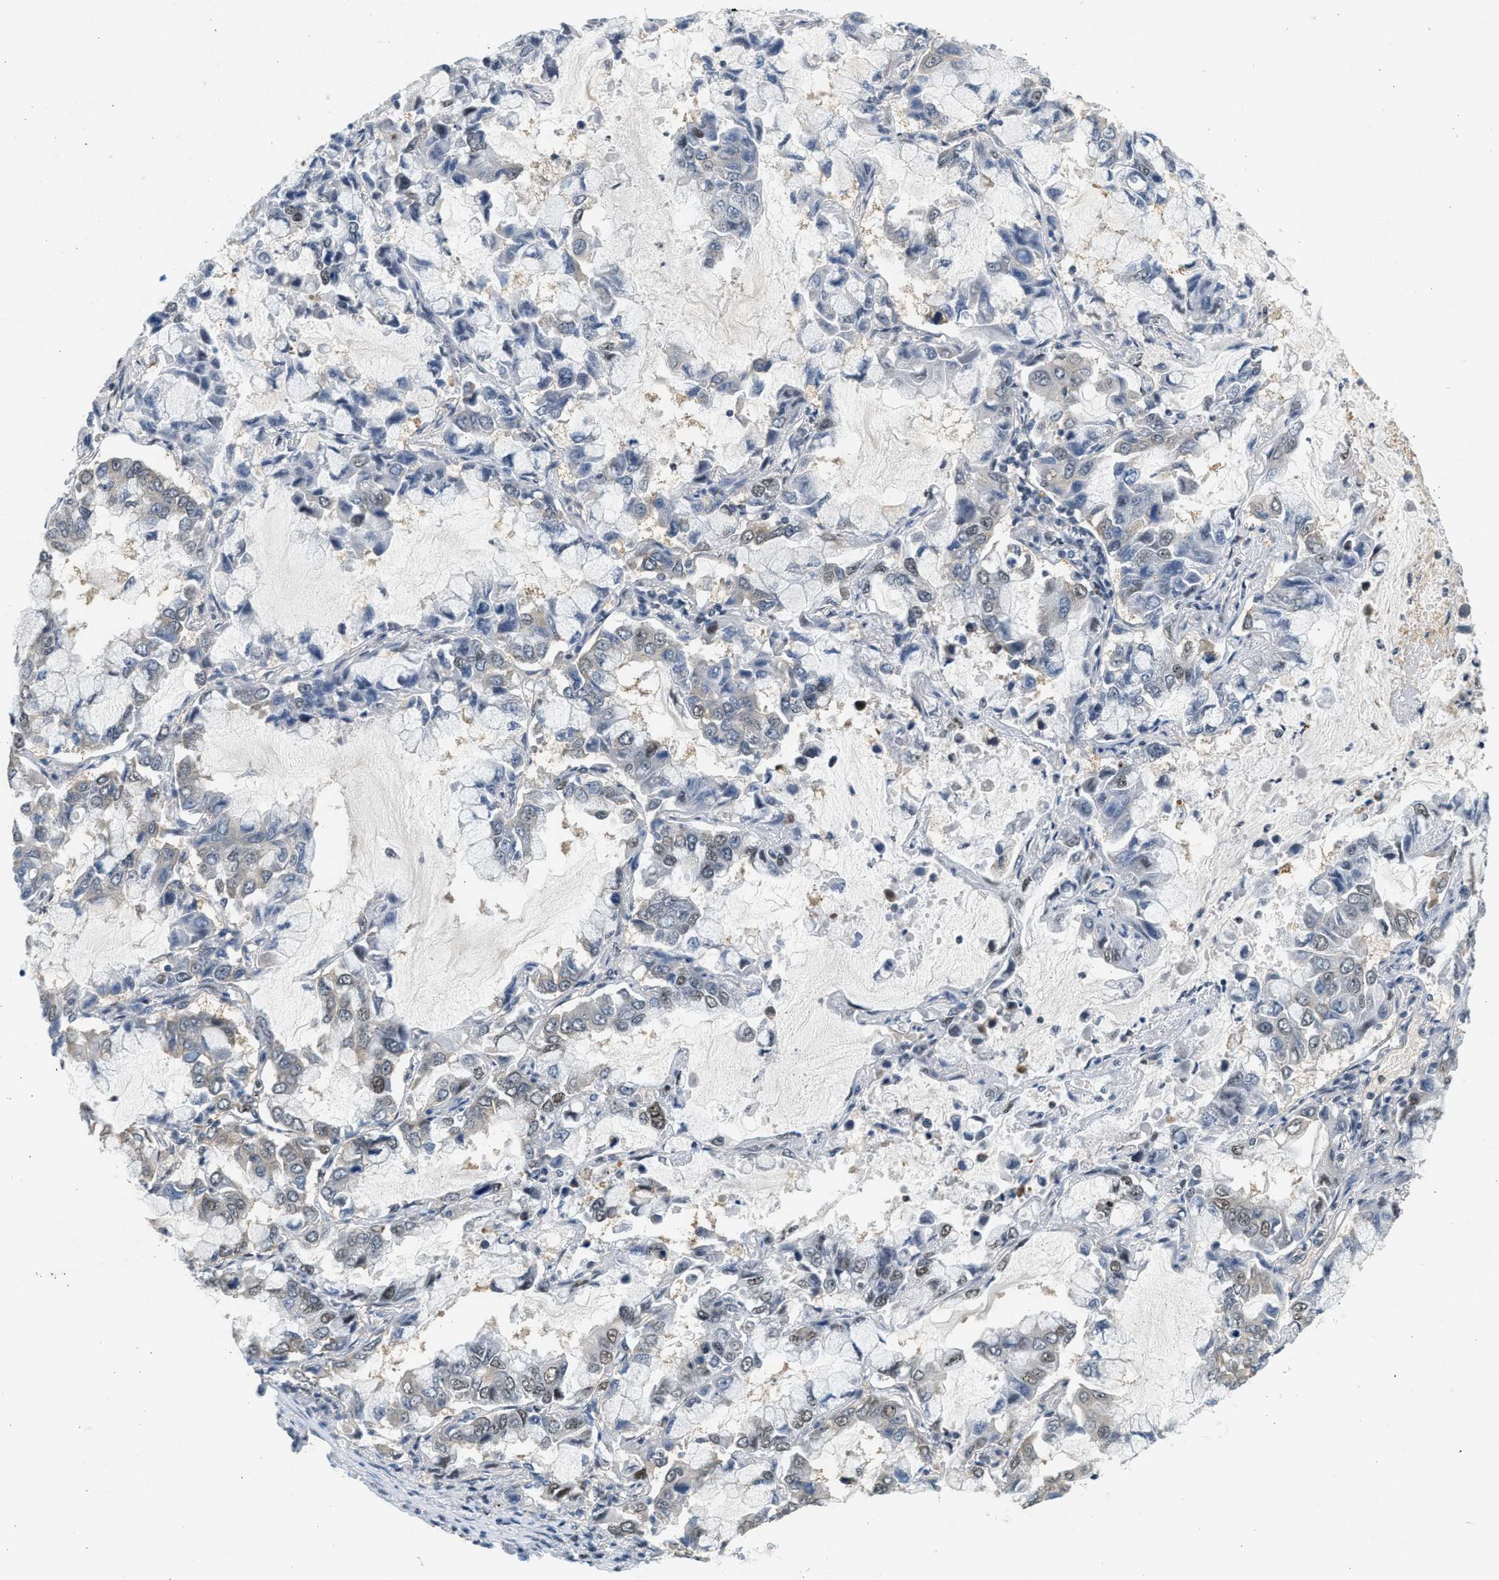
{"staining": {"intensity": "weak", "quantity": "<25%", "location": "nuclear"}, "tissue": "lung cancer", "cell_type": "Tumor cells", "image_type": "cancer", "snomed": [{"axis": "morphology", "description": "Adenocarcinoma, NOS"}, {"axis": "topography", "description": "Lung"}], "caption": "DAB immunohistochemical staining of lung cancer shows no significant positivity in tumor cells.", "gene": "HIPK1", "patient": {"sex": "male", "age": 64}}